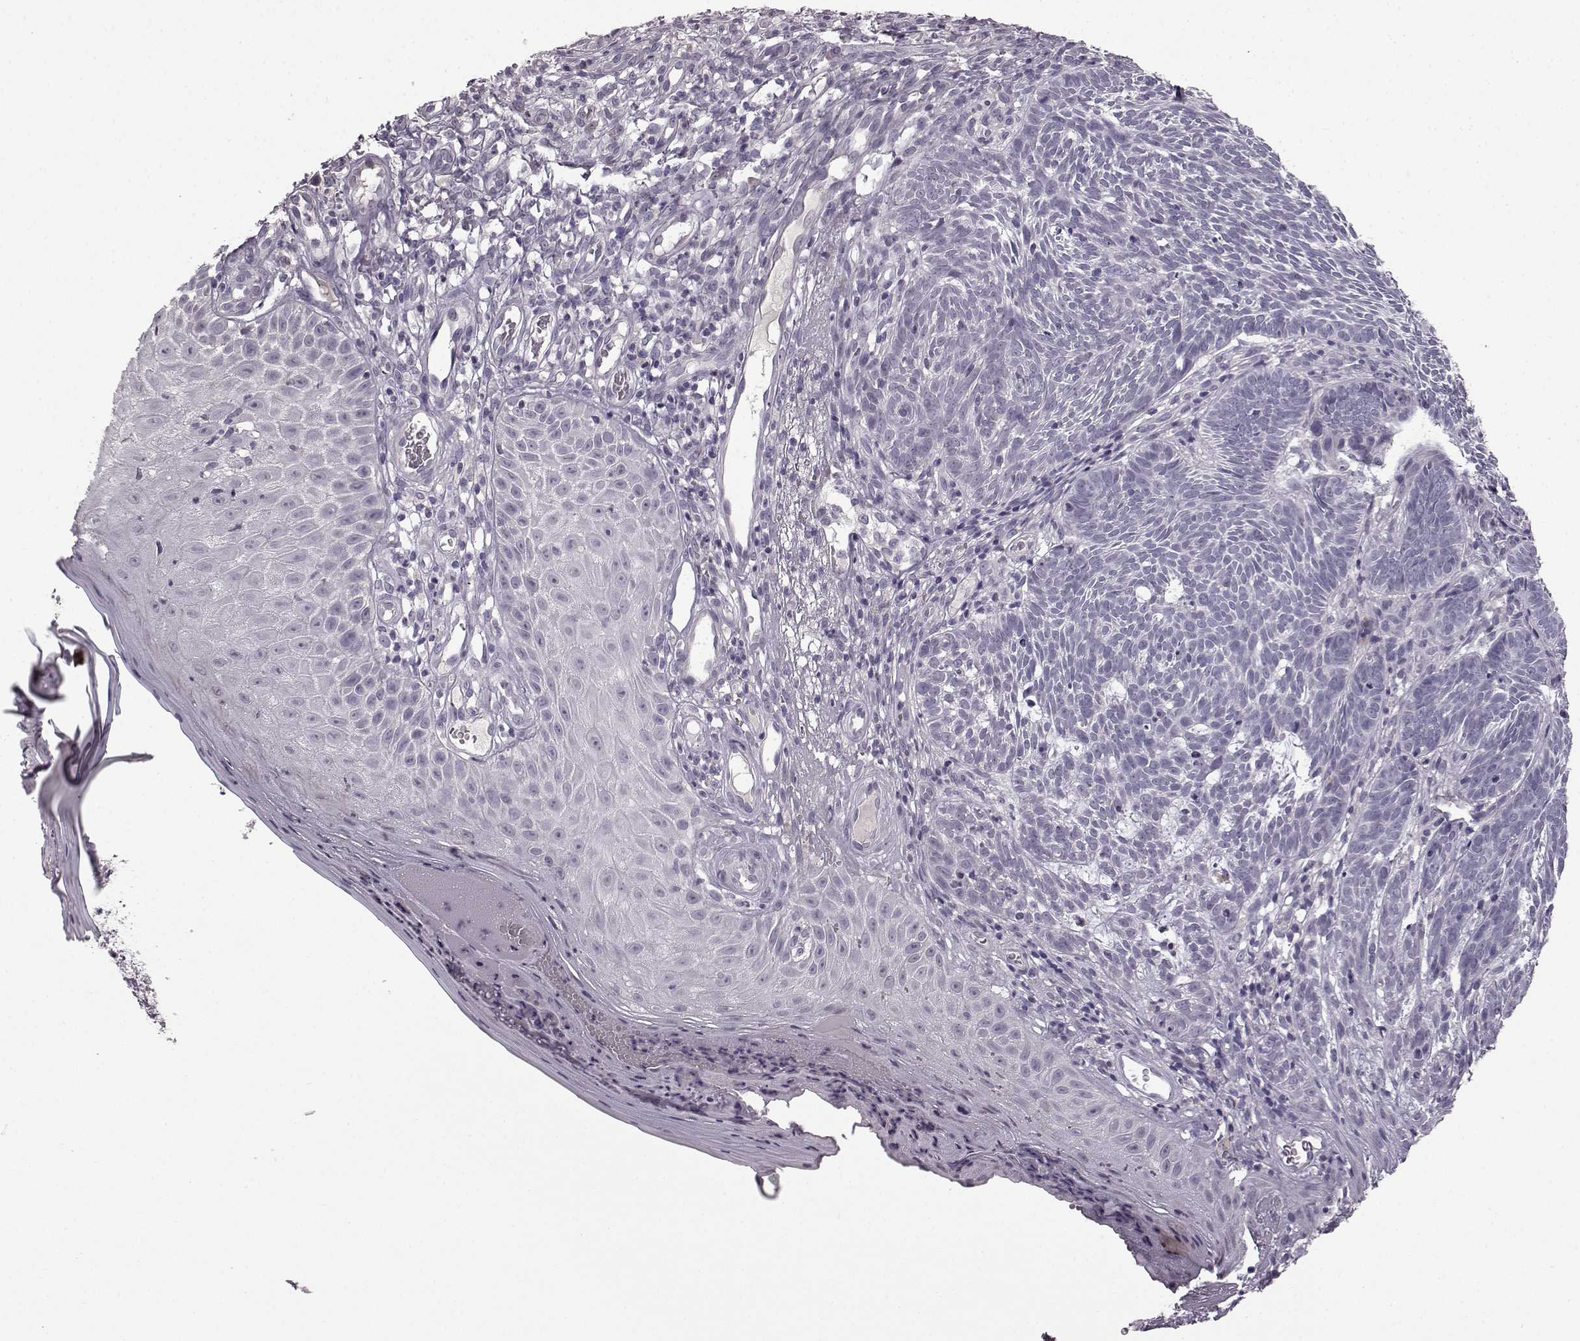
{"staining": {"intensity": "negative", "quantity": "none", "location": "none"}, "tissue": "skin cancer", "cell_type": "Tumor cells", "image_type": "cancer", "snomed": [{"axis": "morphology", "description": "Basal cell carcinoma"}, {"axis": "topography", "description": "Skin"}], "caption": "A histopathology image of human basal cell carcinoma (skin) is negative for staining in tumor cells. Brightfield microscopy of immunohistochemistry stained with DAB (3,3'-diaminobenzidine) (brown) and hematoxylin (blue), captured at high magnification.", "gene": "LHB", "patient": {"sex": "male", "age": 59}}